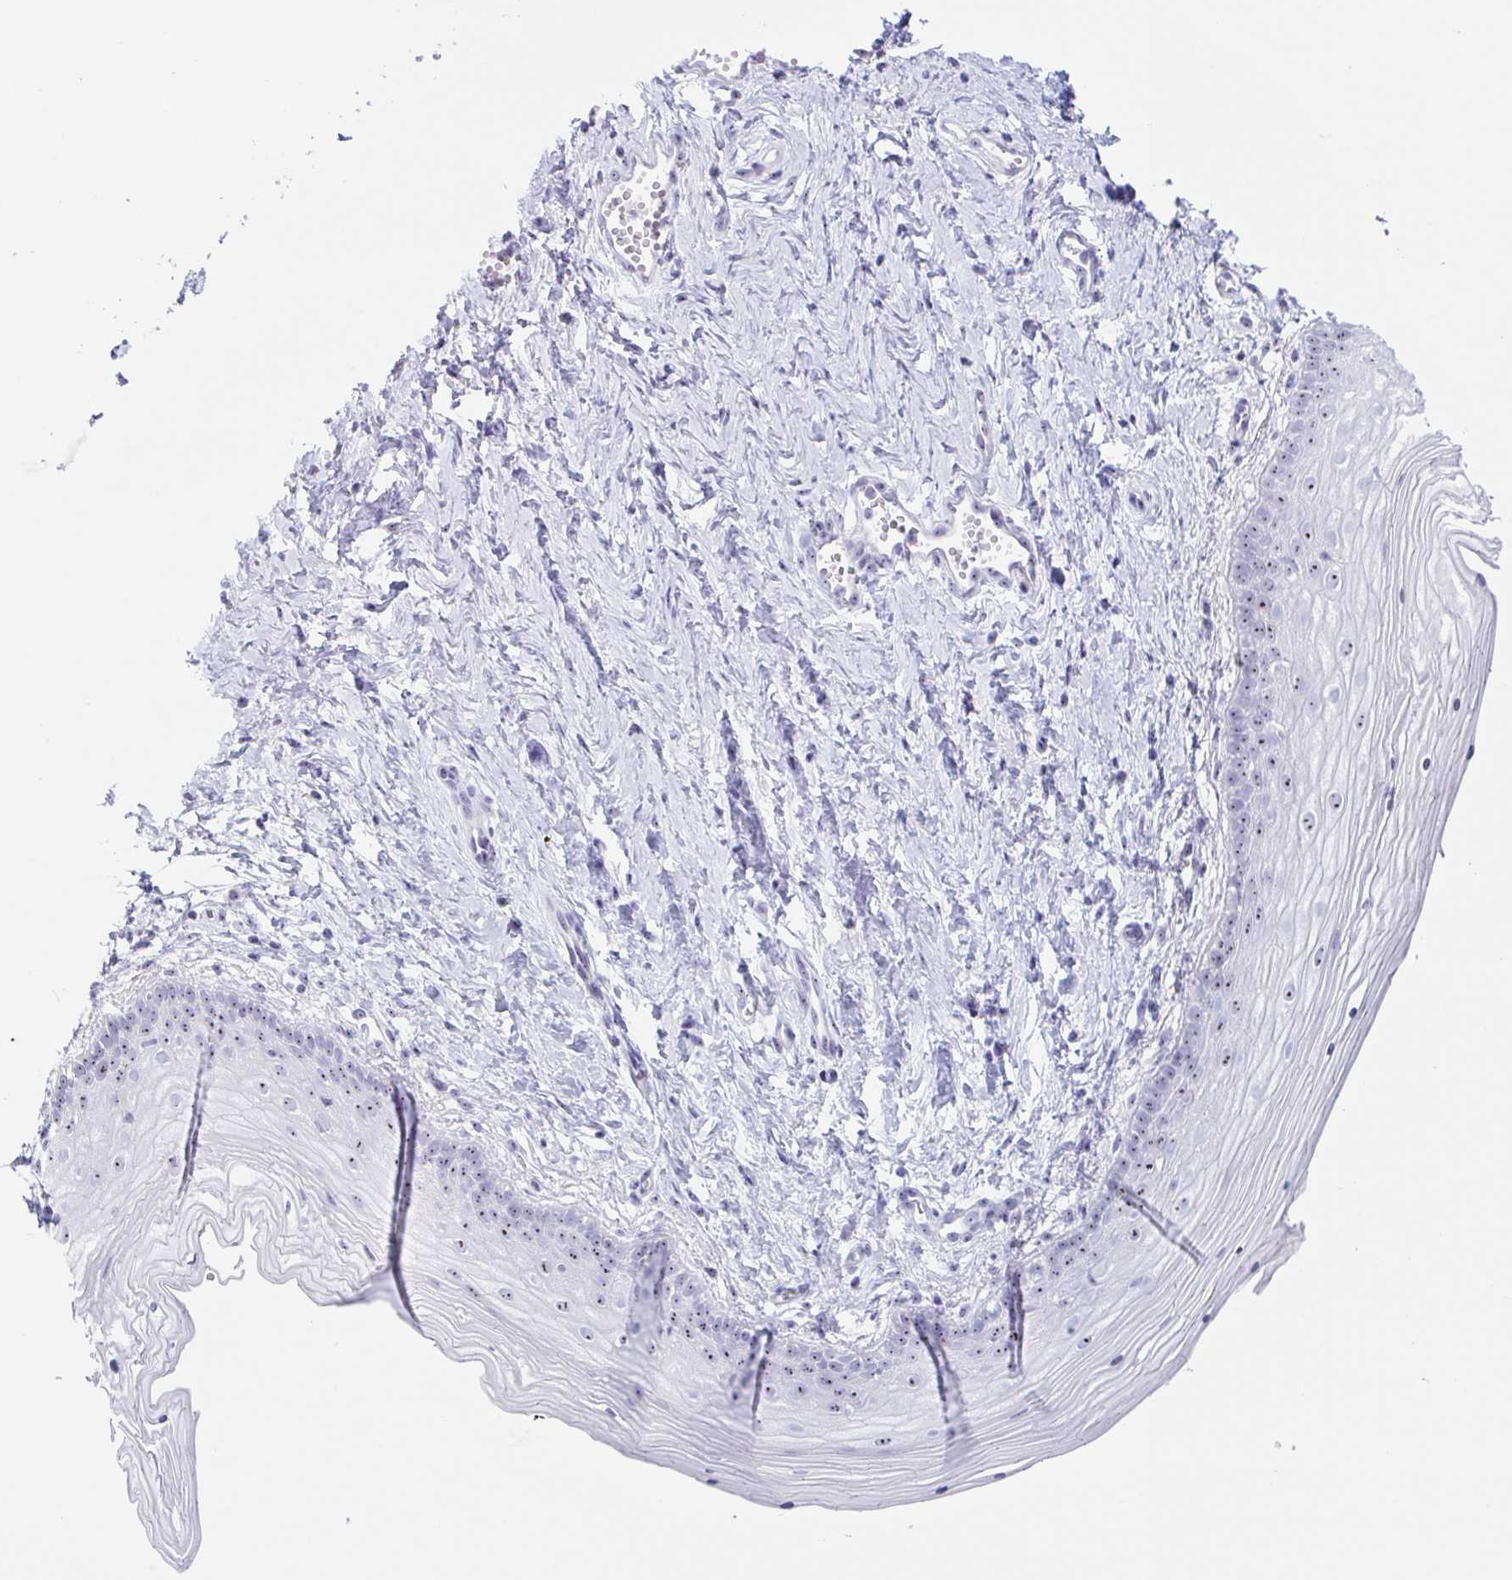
{"staining": {"intensity": "moderate", "quantity": ">75%", "location": "nuclear"}, "tissue": "vagina", "cell_type": "Squamous epithelial cells", "image_type": "normal", "snomed": [{"axis": "morphology", "description": "Normal tissue, NOS"}, {"axis": "topography", "description": "Vagina"}], "caption": "An immunohistochemistry histopathology image of benign tissue is shown. Protein staining in brown highlights moderate nuclear positivity in vagina within squamous epithelial cells.", "gene": "LENG9", "patient": {"sex": "female", "age": 38}}